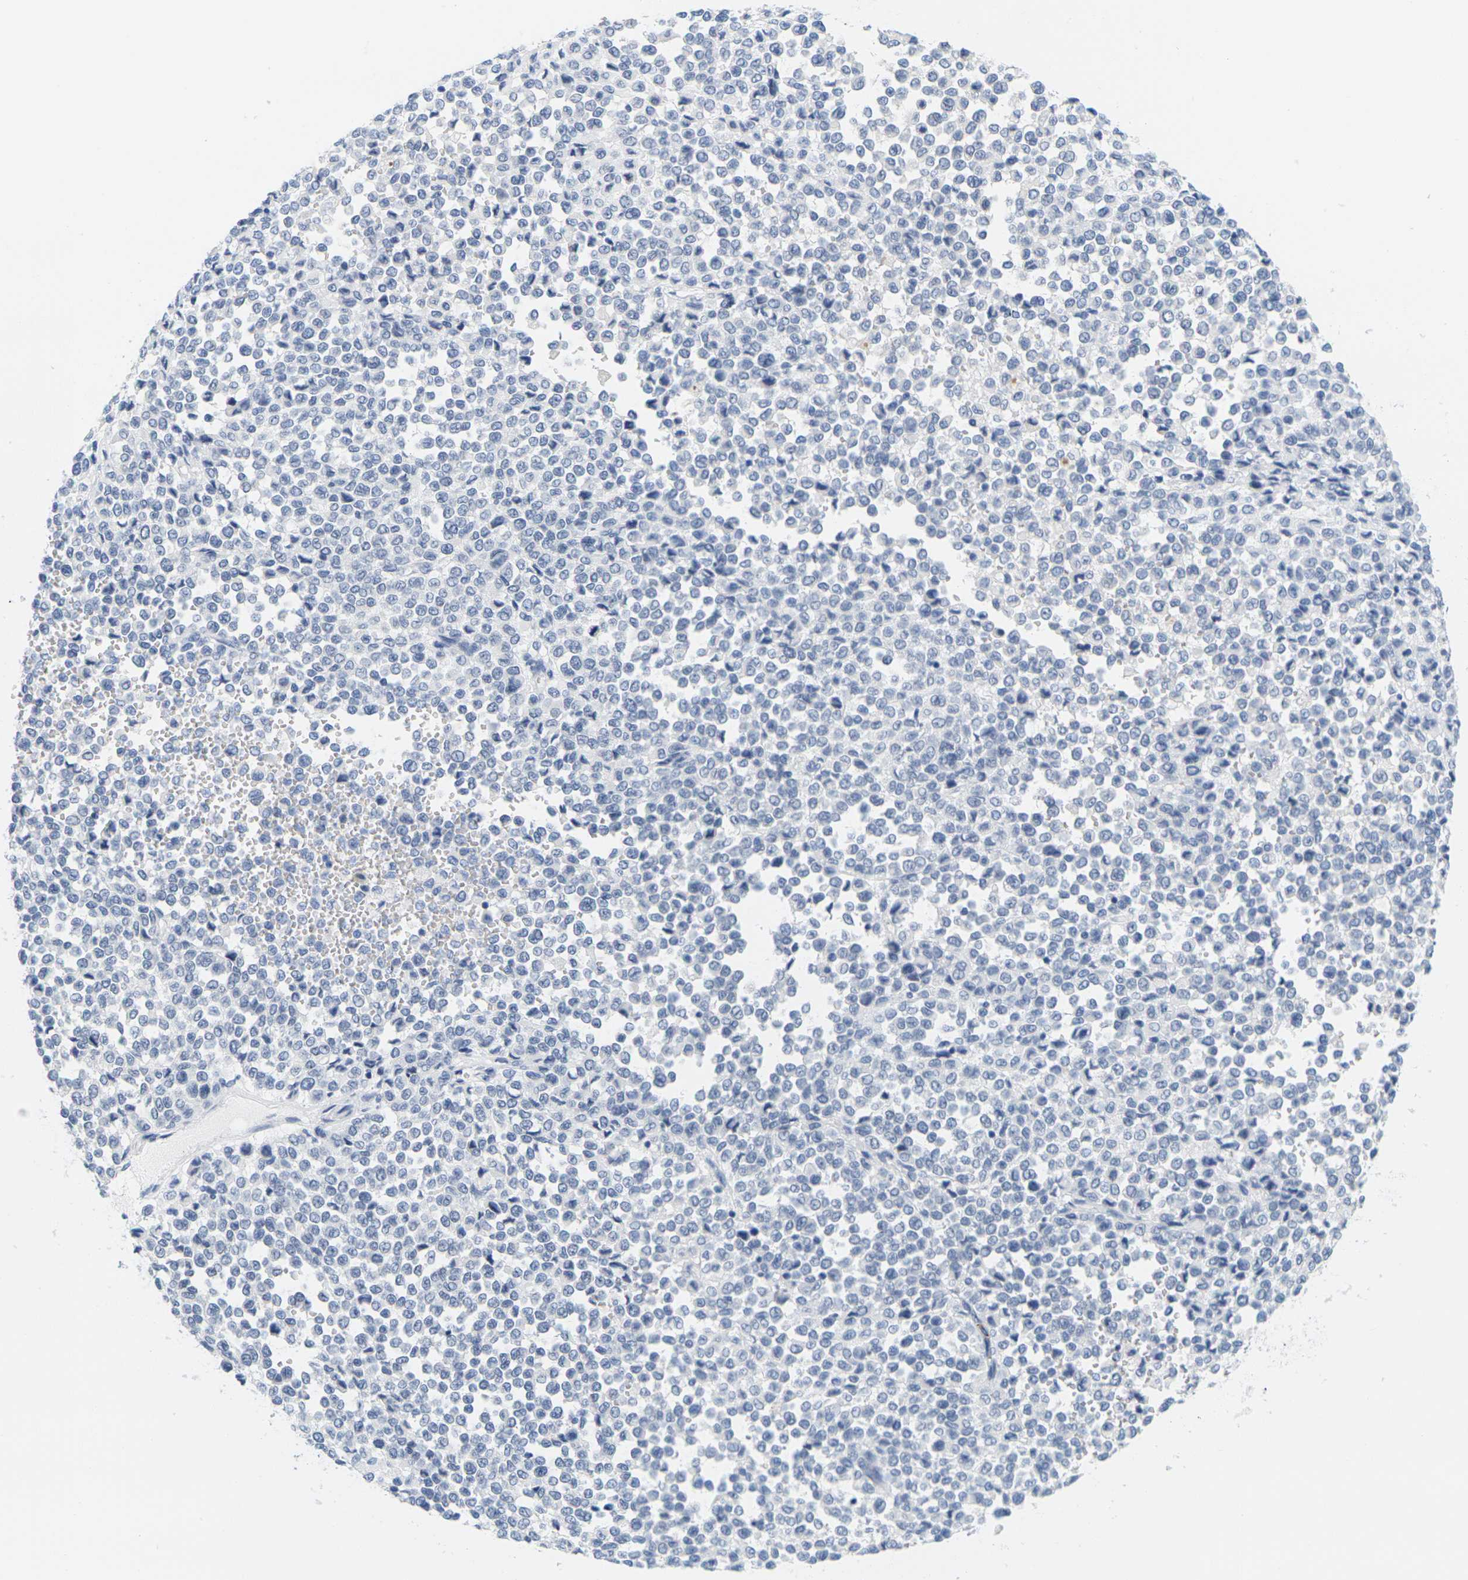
{"staining": {"intensity": "negative", "quantity": "none", "location": "none"}, "tissue": "melanoma", "cell_type": "Tumor cells", "image_type": "cancer", "snomed": [{"axis": "morphology", "description": "Malignant melanoma, Metastatic site"}, {"axis": "topography", "description": "Pancreas"}], "caption": "Histopathology image shows no protein positivity in tumor cells of malignant melanoma (metastatic site) tissue.", "gene": "HLA-DOB", "patient": {"sex": "female", "age": 30}}